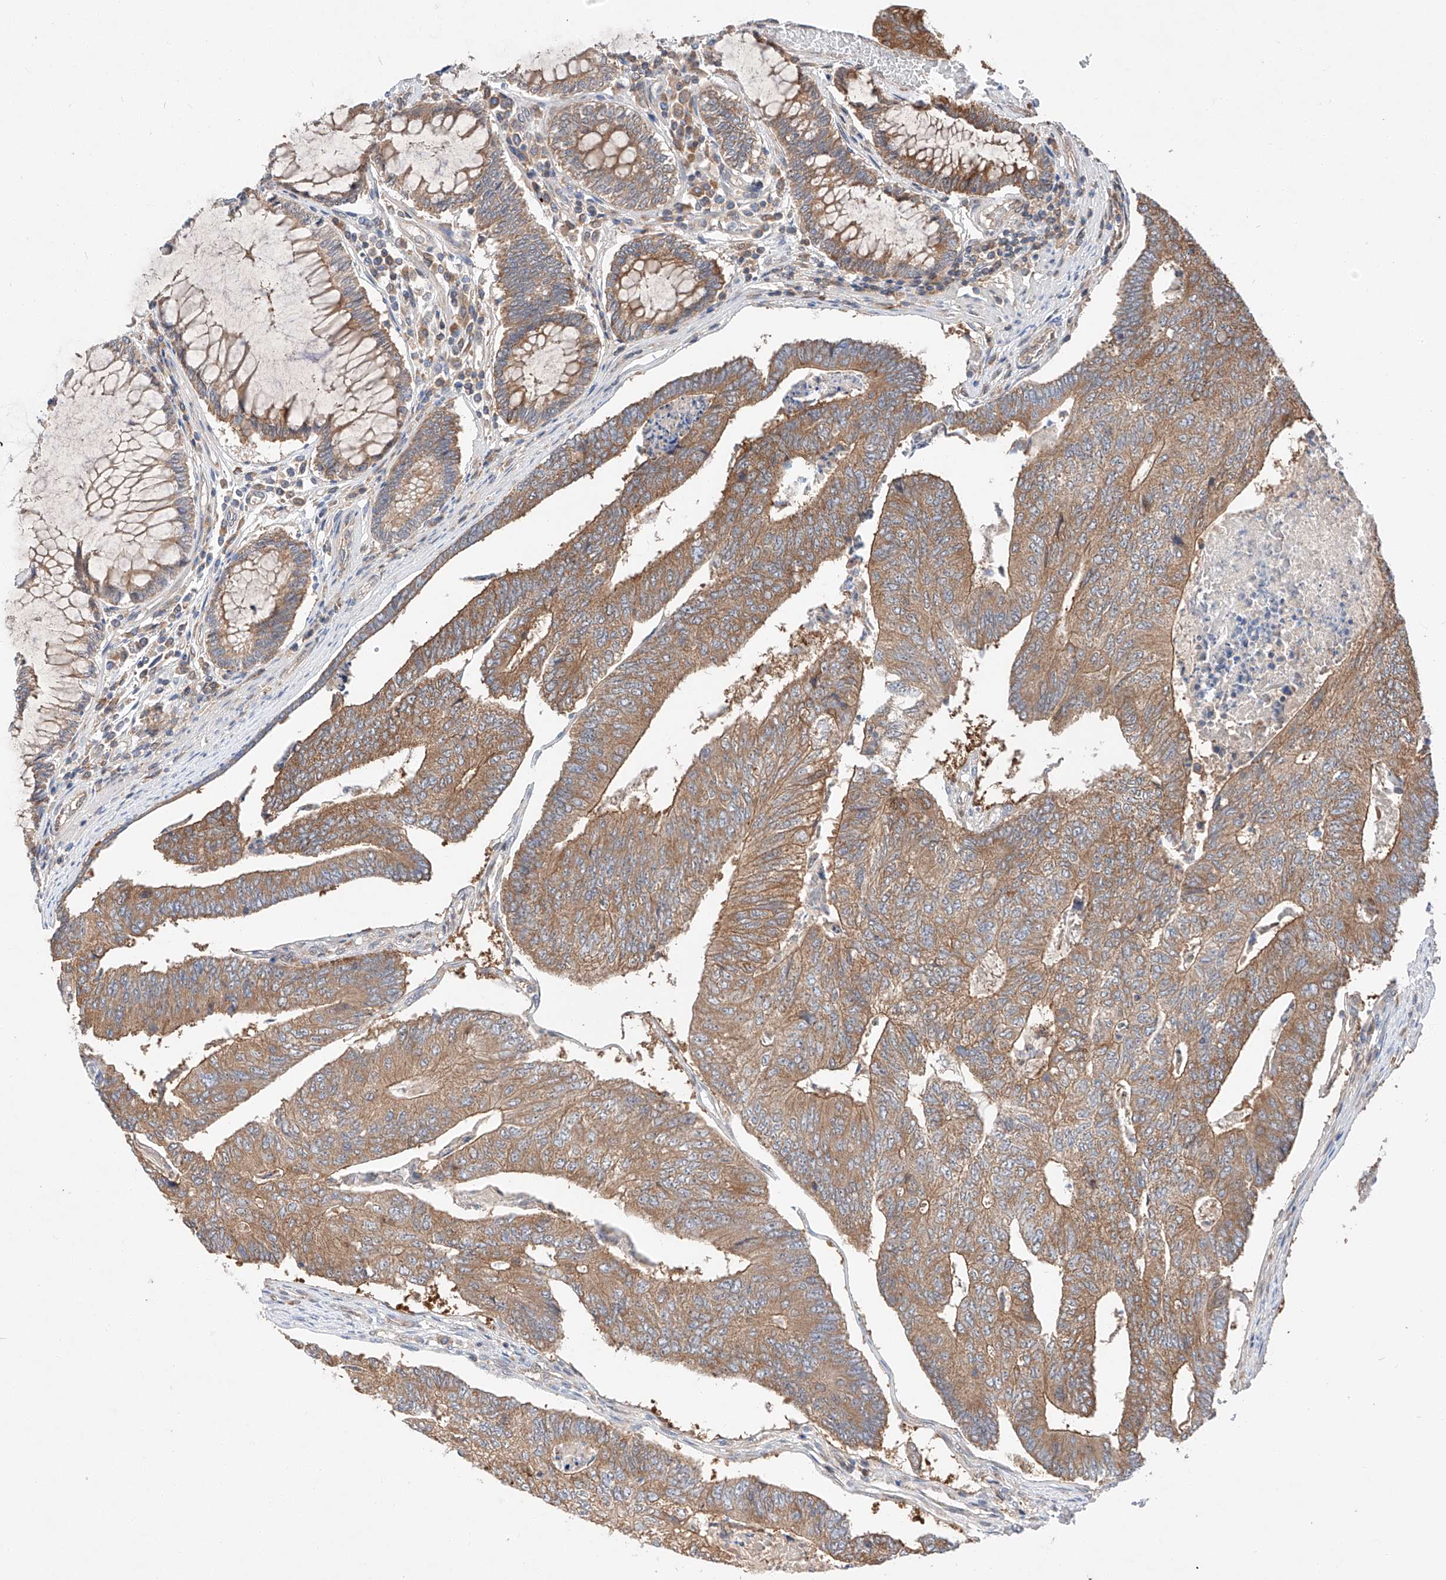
{"staining": {"intensity": "moderate", "quantity": ">75%", "location": "cytoplasmic/membranous"}, "tissue": "colorectal cancer", "cell_type": "Tumor cells", "image_type": "cancer", "snomed": [{"axis": "morphology", "description": "Adenocarcinoma, NOS"}, {"axis": "topography", "description": "Colon"}], "caption": "About >75% of tumor cells in colorectal cancer (adenocarcinoma) display moderate cytoplasmic/membranous protein expression as visualized by brown immunohistochemical staining.", "gene": "RUSC1", "patient": {"sex": "female", "age": 67}}